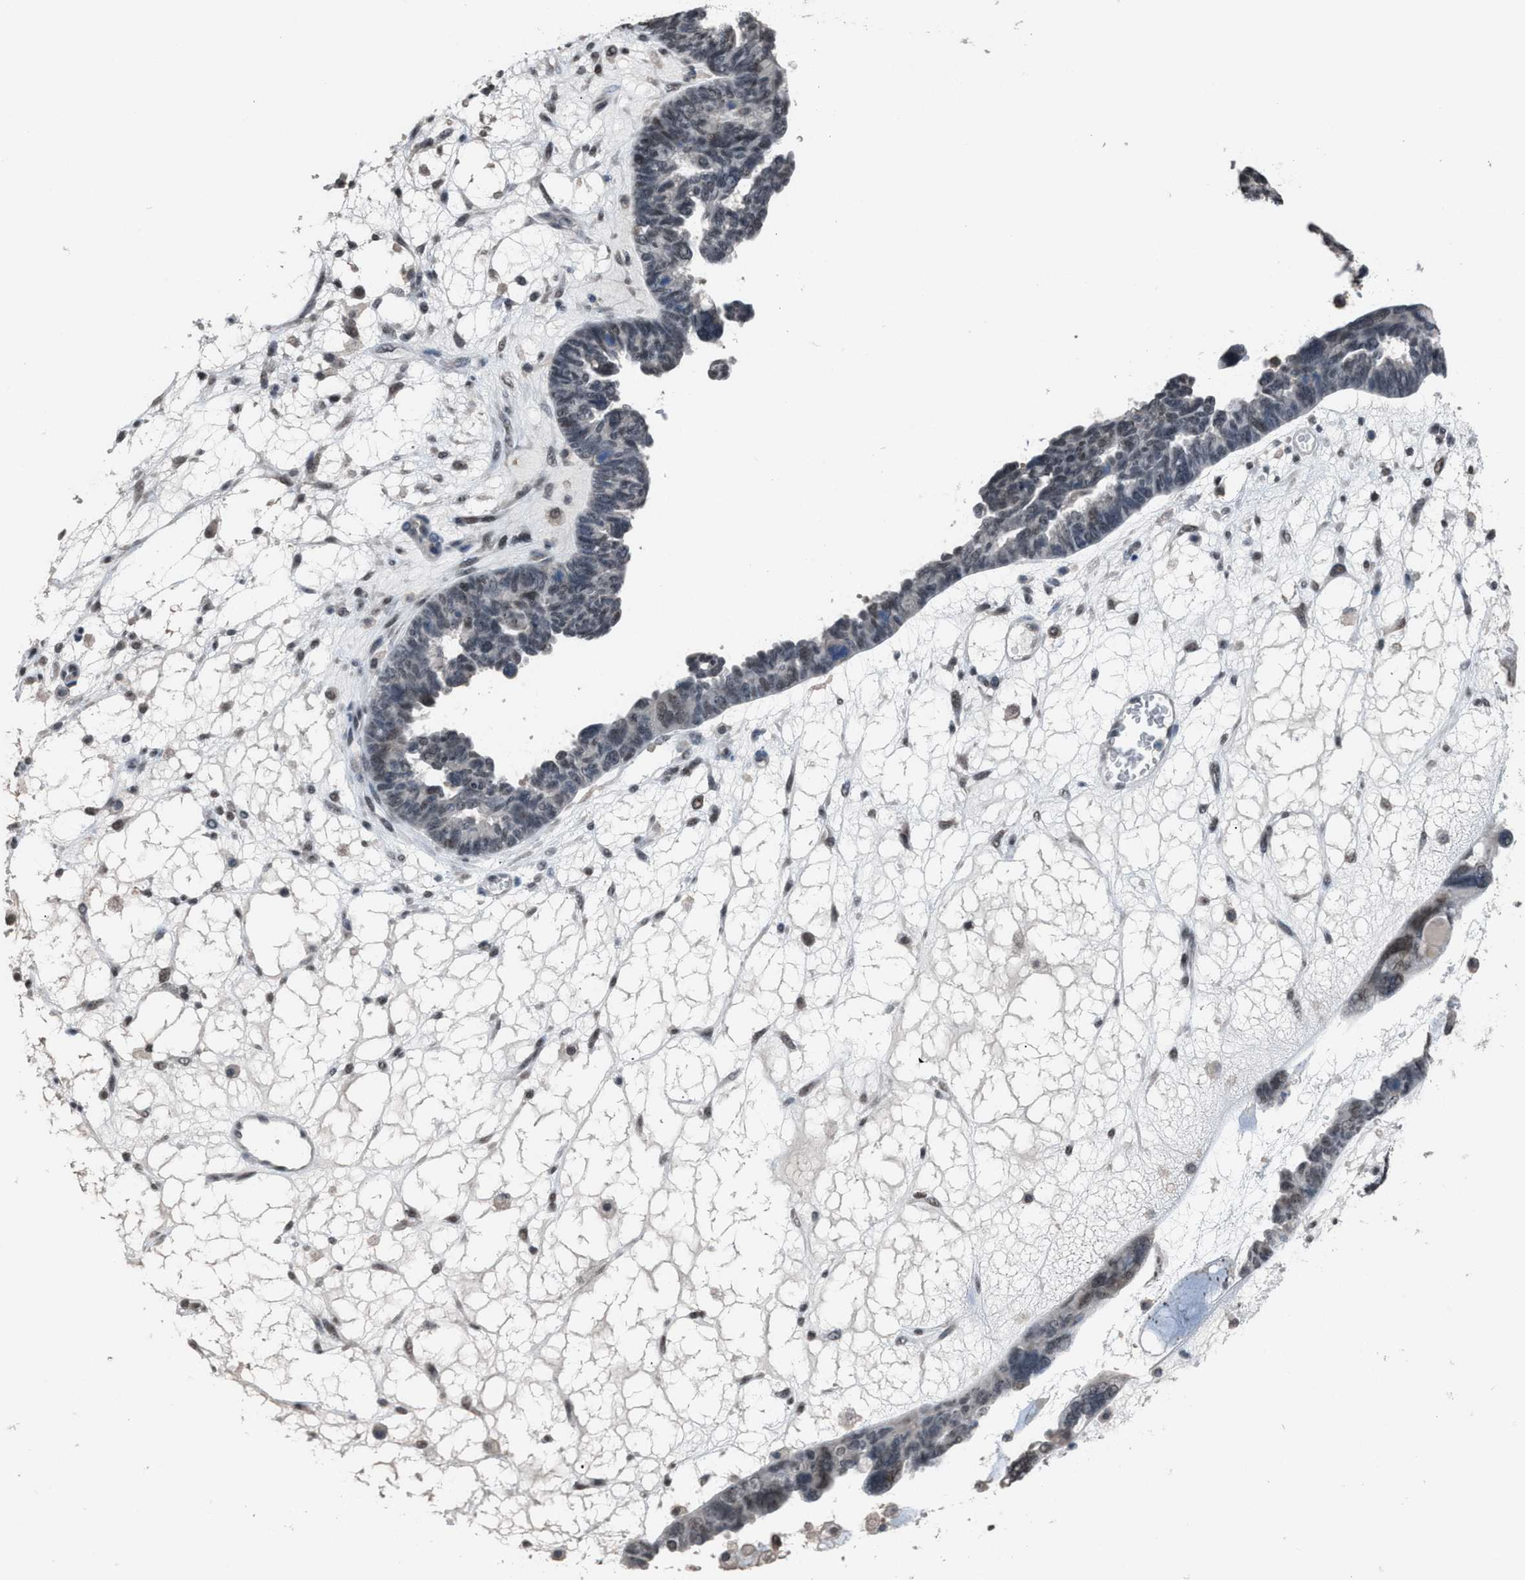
{"staining": {"intensity": "weak", "quantity": "25%-75%", "location": "nuclear"}, "tissue": "ovarian cancer", "cell_type": "Tumor cells", "image_type": "cancer", "snomed": [{"axis": "morphology", "description": "Cystadenocarcinoma, serous, NOS"}, {"axis": "topography", "description": "Ovary"}], "caption": "A histopathology image of serous cystadenocarcinoma (ovarian) stained for a protein reveals weak nuclear brown staining in tumor cells. Immunohistochemistry stains the protein of interest in brown and the nuclei are stained blue.", "gene": "ZNF276", "patient": {"sex": "female", "age": 79}}